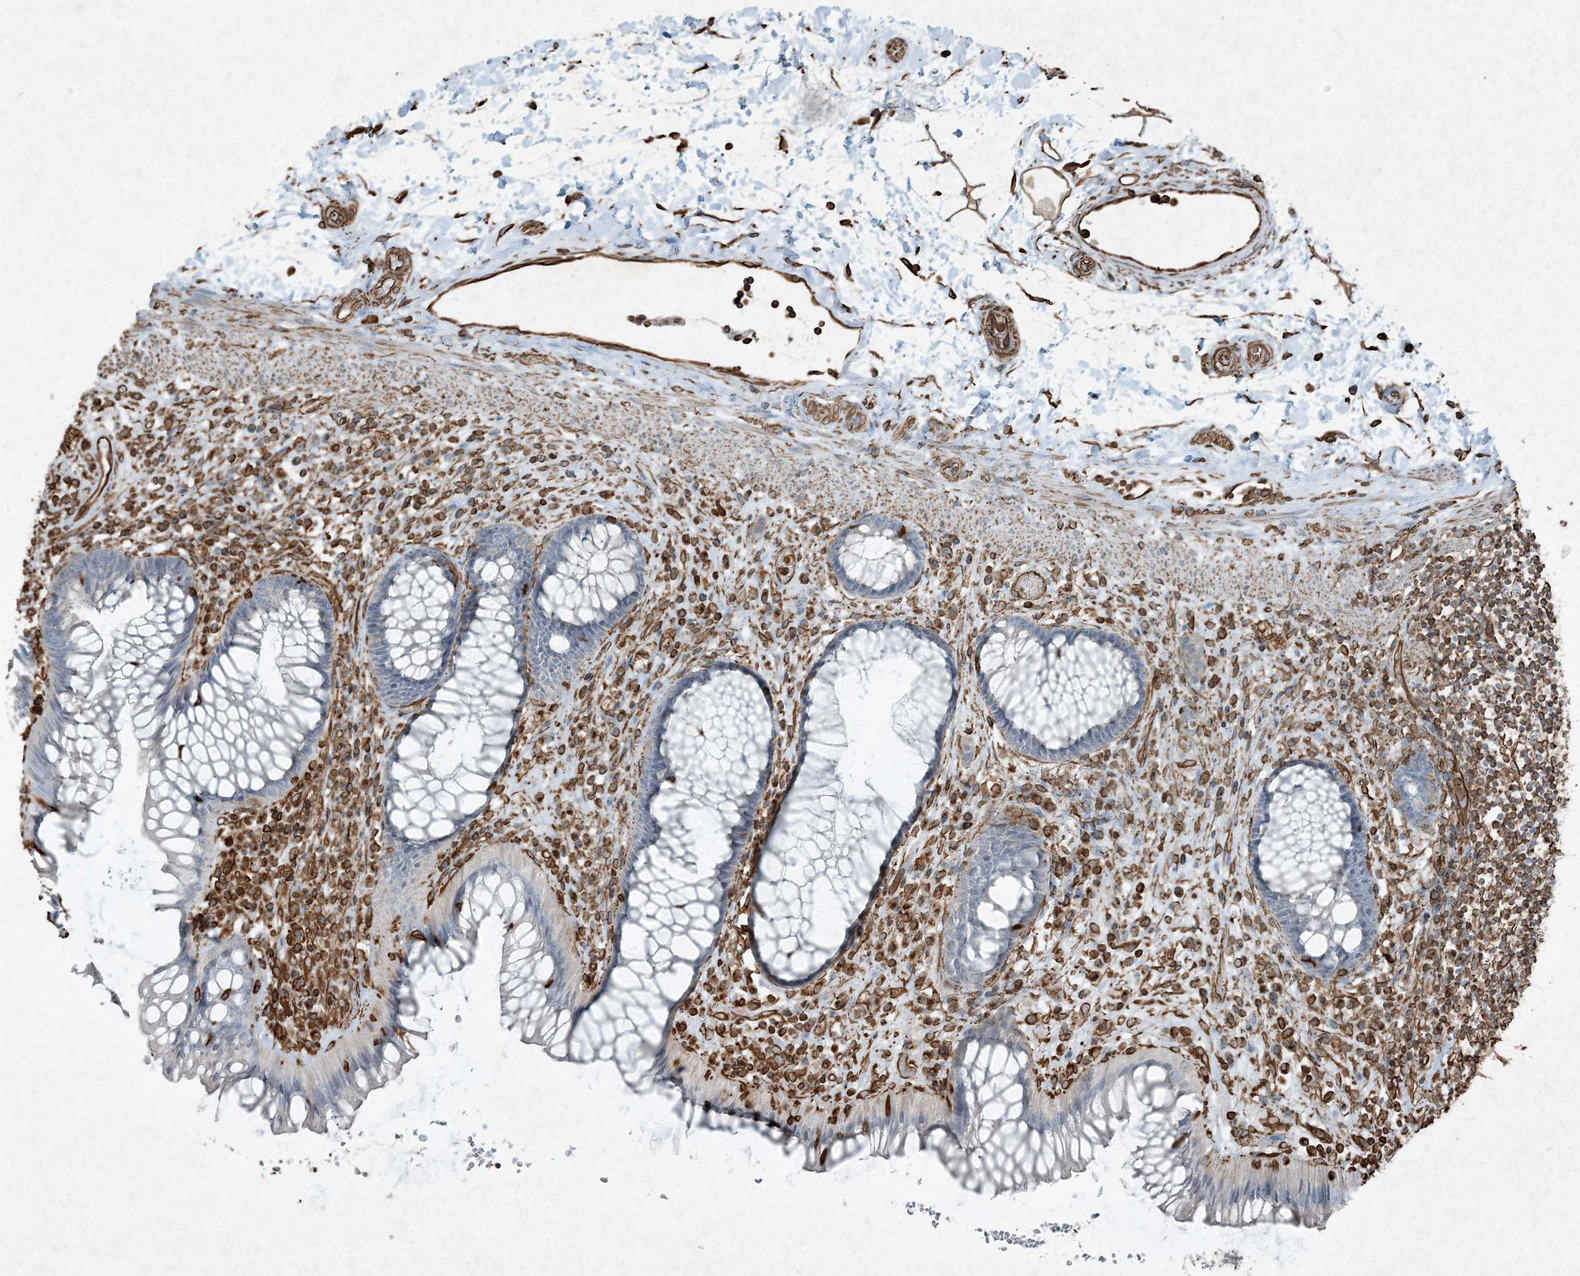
{"staining": {"intensity": "negative", "quantity": "none", "location": "none"}, "tissue": "rectum", "cell_type": "Glandular cells", "image_type": "normal", "snomed": [{"axis": "morphology", "description": "Normal tissue, NOS"}, {"axis": "topography", "description": "Rectum"}], "caption": "Immunohistochemistry (IHC) of unremarkable human rectum exhibits no expression in glandular cells.", "gene": "RYK", "patient": {"sex": "male", "age": 51}}